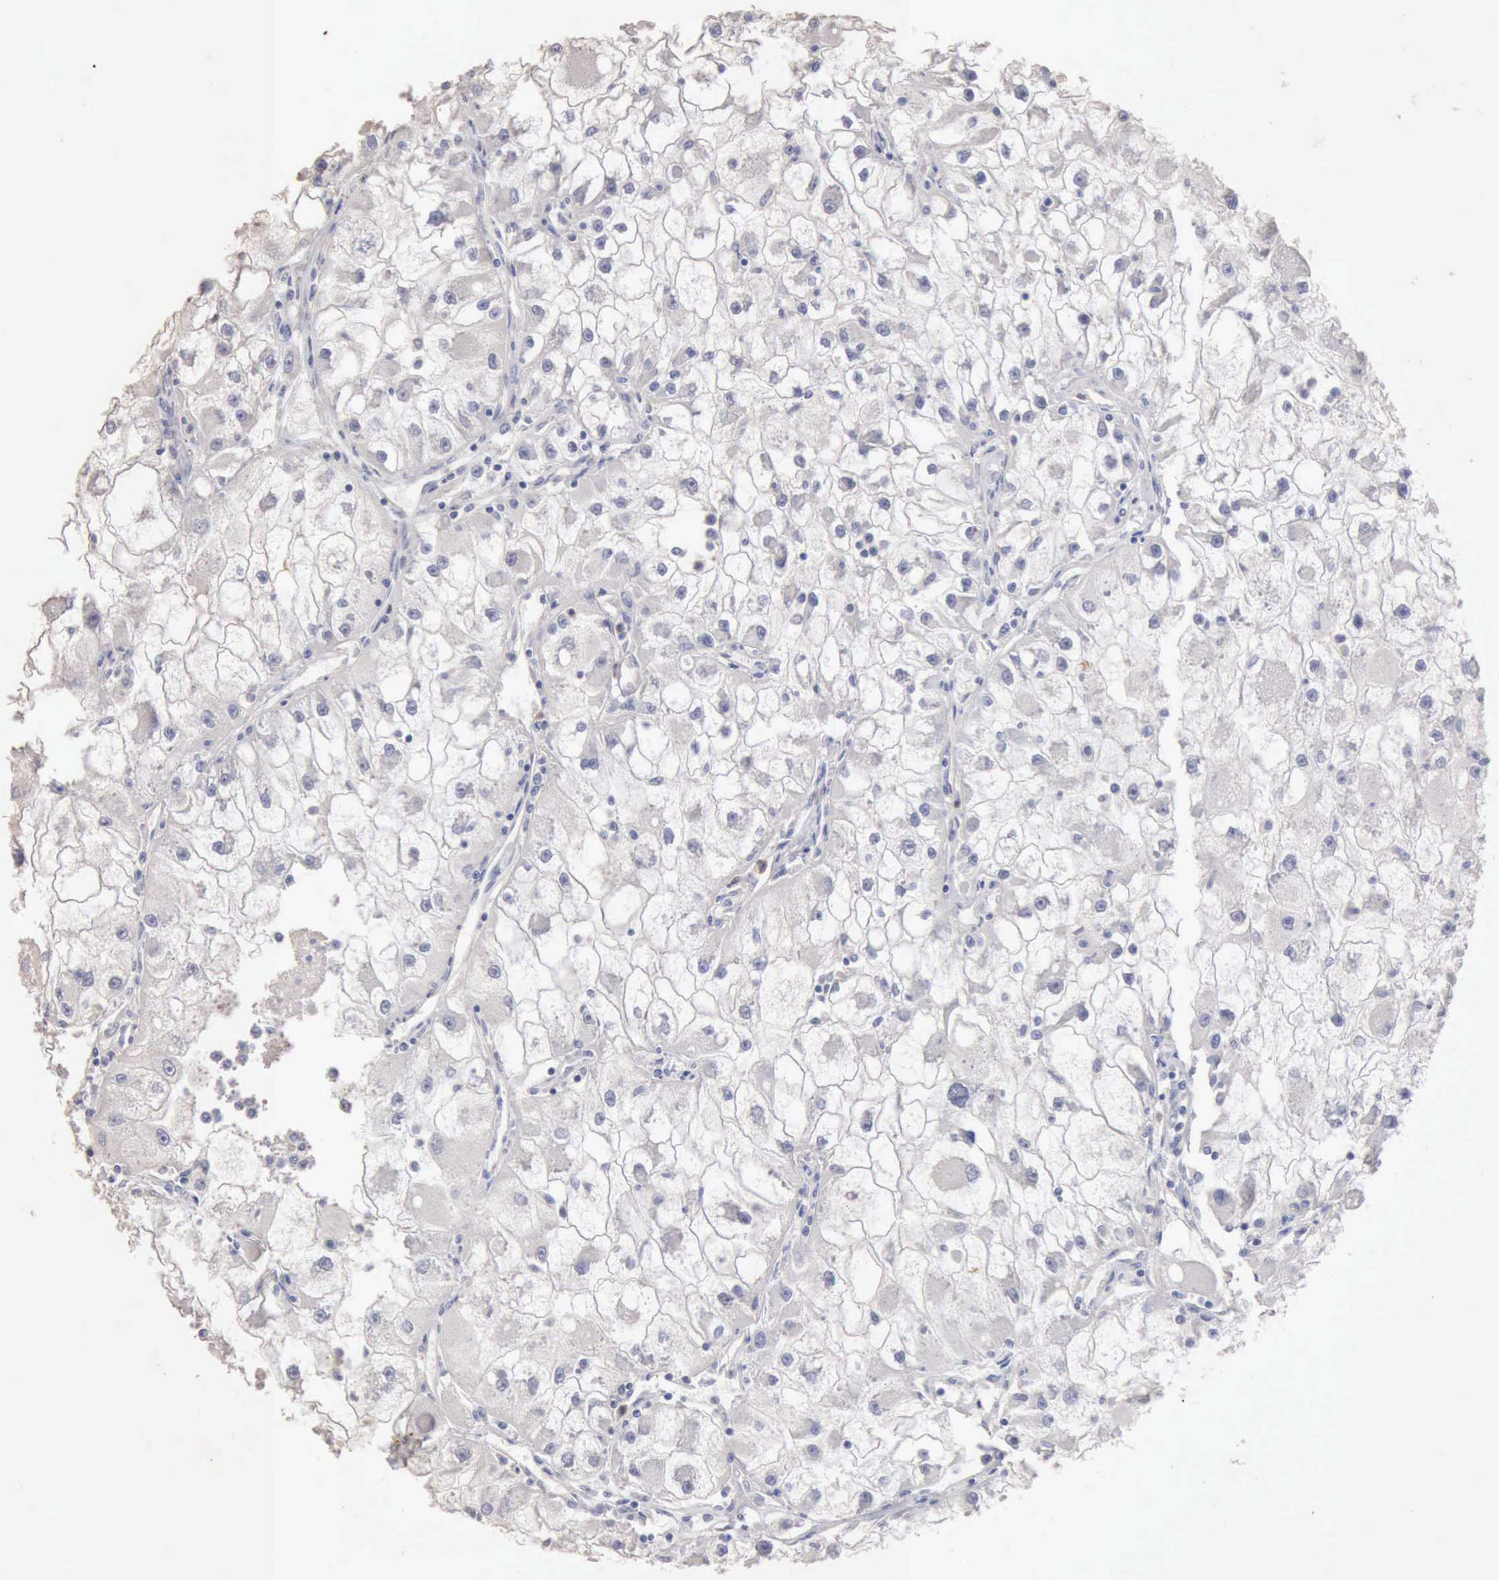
{"staining": {"intensity": "negative", "quantity": "none", "location": "none"}, "tissue": "renal cancer", "cell_type": "Tumor cells", "image_type": "cancer", "snomed": [{"axis": "morphology", "description": "Adenocarcinoma, NOS"}, {"axis": "topography", "description": "Kidney"}], "caption": "There is no significant staining in tumor cells of renal cancer. (DAB (3,3'-diaminobenzidine) immunohistochemistry (IHC), high magnification).", "gene": "KRT6B", "patient": {"sex": "female", "age": 73}}